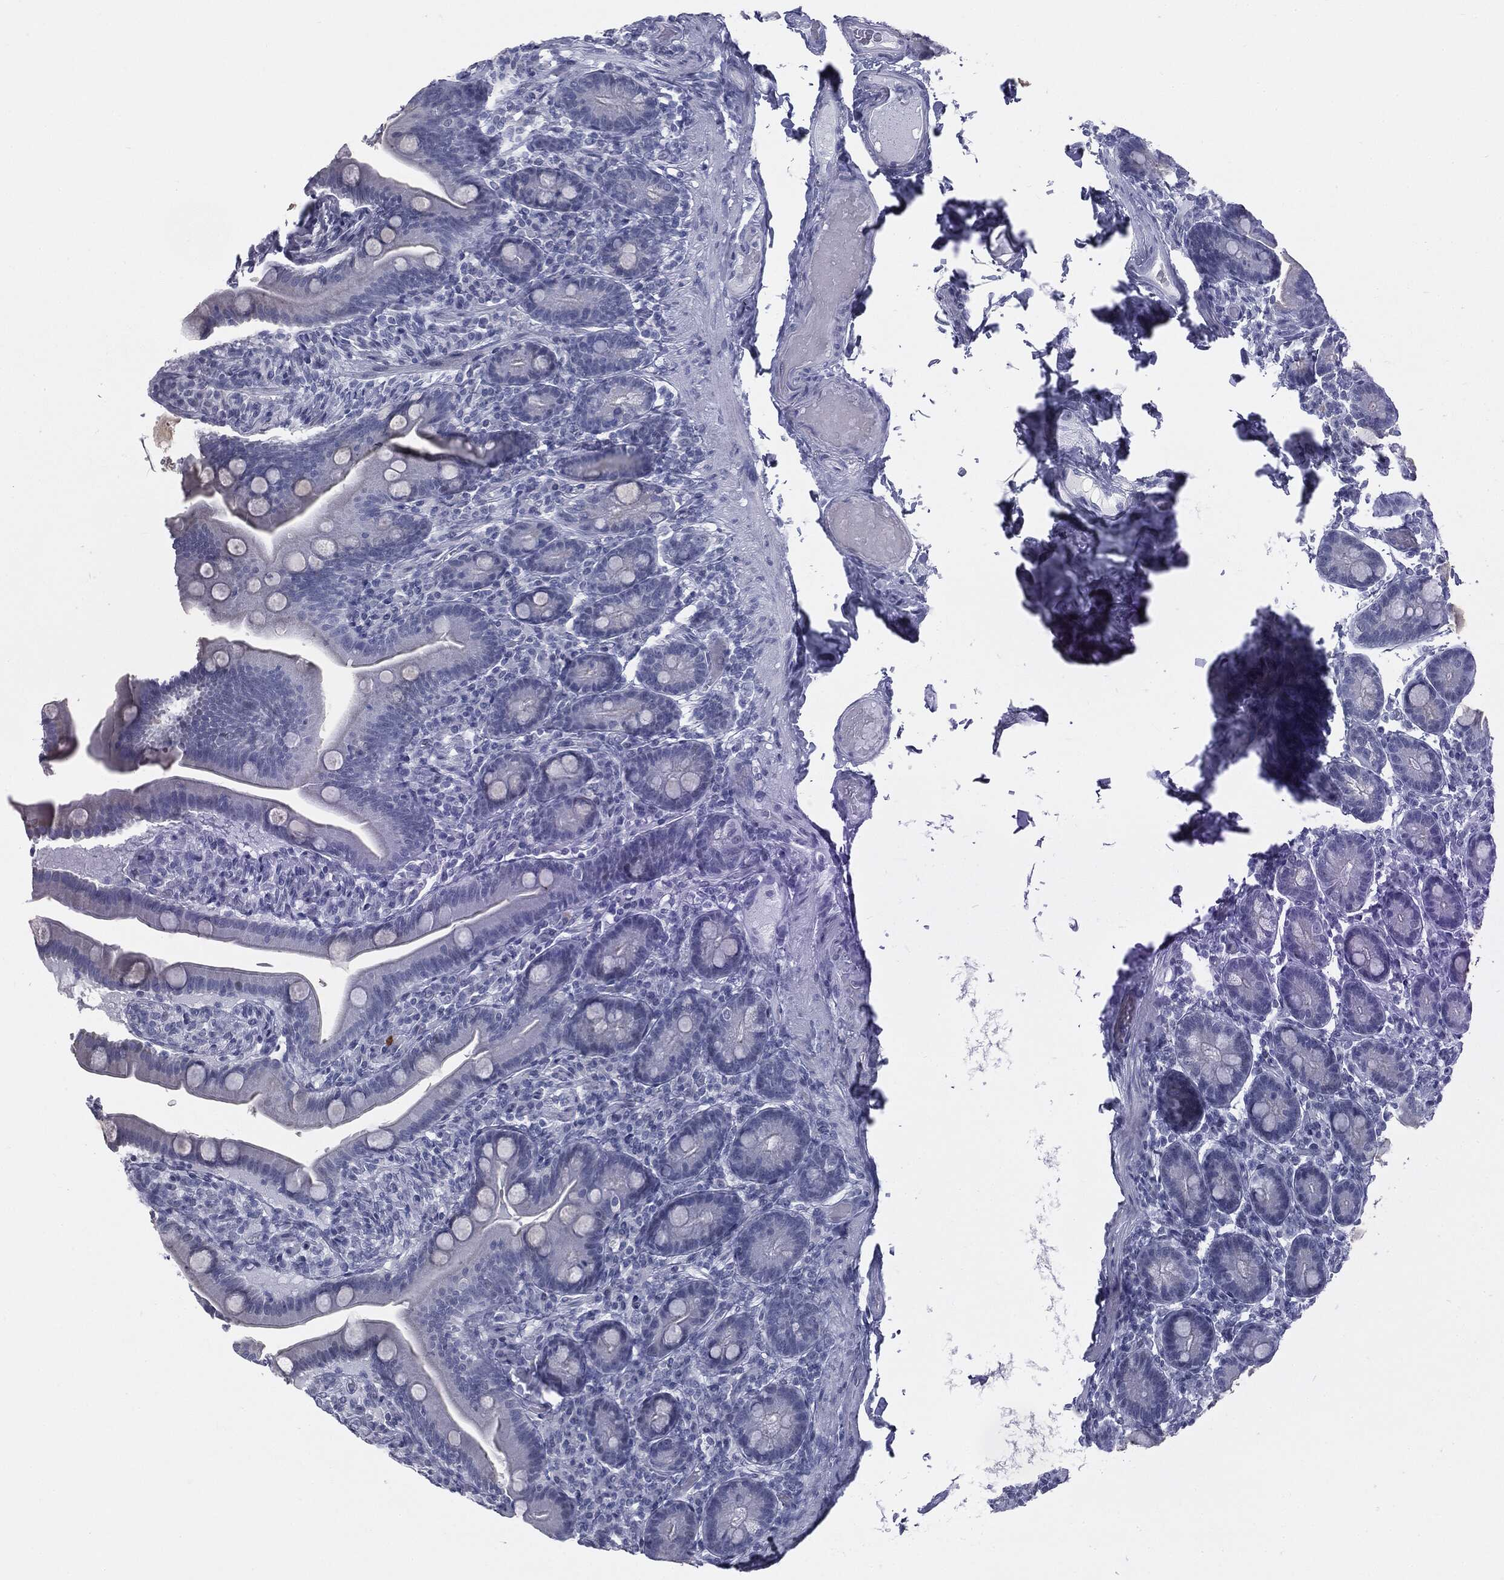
{"staining": {"intensity": "negative", "quantity": "none", "location": "none"}, "tissue": "small intestine", "cell_type": "Glandular cells", "image_type": "normal", "snomed": [{"axis": "morphology", "description": "Normal tissue, NOS"}, {"axis": "topography", "description": "Small intestine"}], "caption": "The micrograph shows no significant expression in glandular cells of small intestine. The staining is performed using DAB brown chromogen with nuclei counter-stained in using hematoxylin.", "gene": "TPO", "patient": {"sex": "male", "age": 66}}